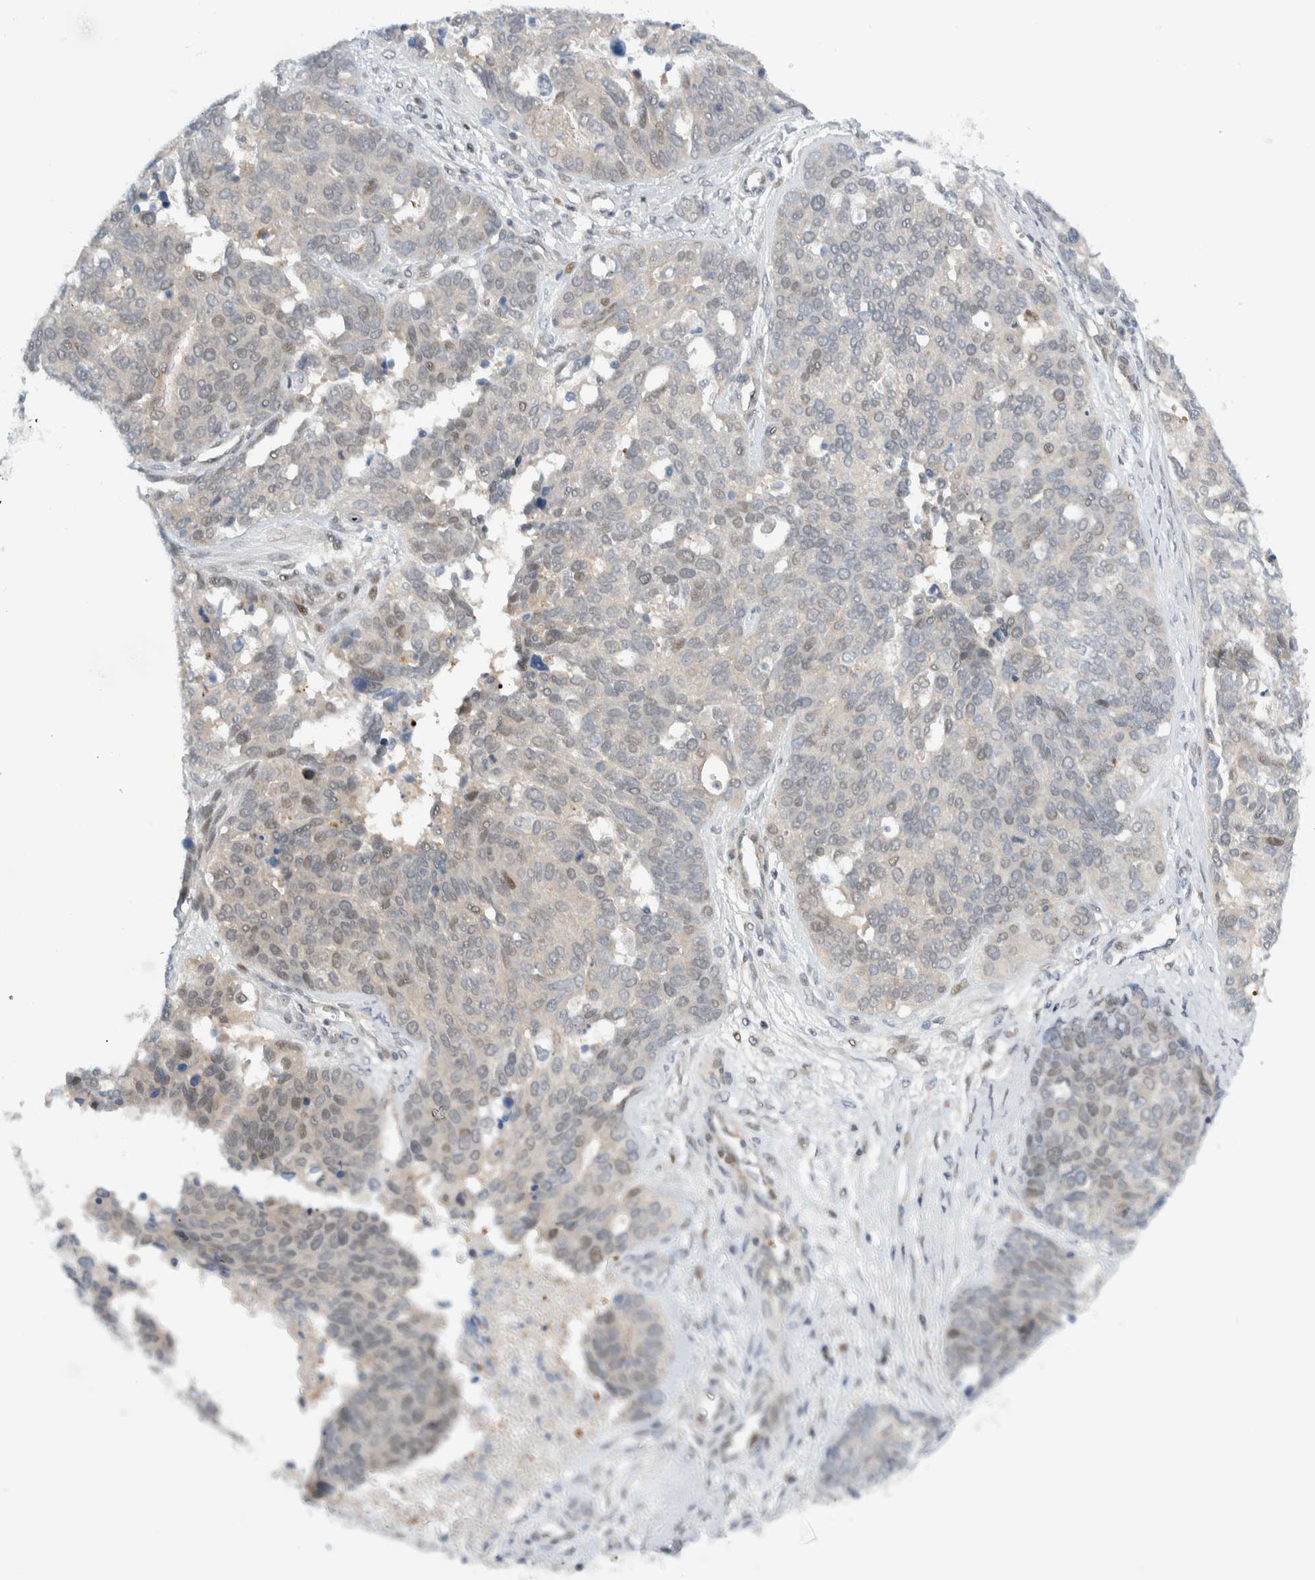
{"staining": {"intensity": "weak", "quantity": "<25%", "location": "nuclear"}, "tissue": "ovarian cancer", "cell_type": "Tumor cells", "image_type": "cancer", "snomed": [{"axis": "morphology", "description": "Cystadenocarcinoma, serous, NOS"}, {"axis": "topography", "description": "Ovary"}], "caption": "Protein analysis of ovarian cancer displays no significant expression in tumor cells. Brightfield microscopy of immunohistochemistry (IHC) stained with DAB (brown) and hematoxylin (blue), captured at high magnification.", "gene": "NCR3LG1", "patient": {"sex": "female", "age": 44}}